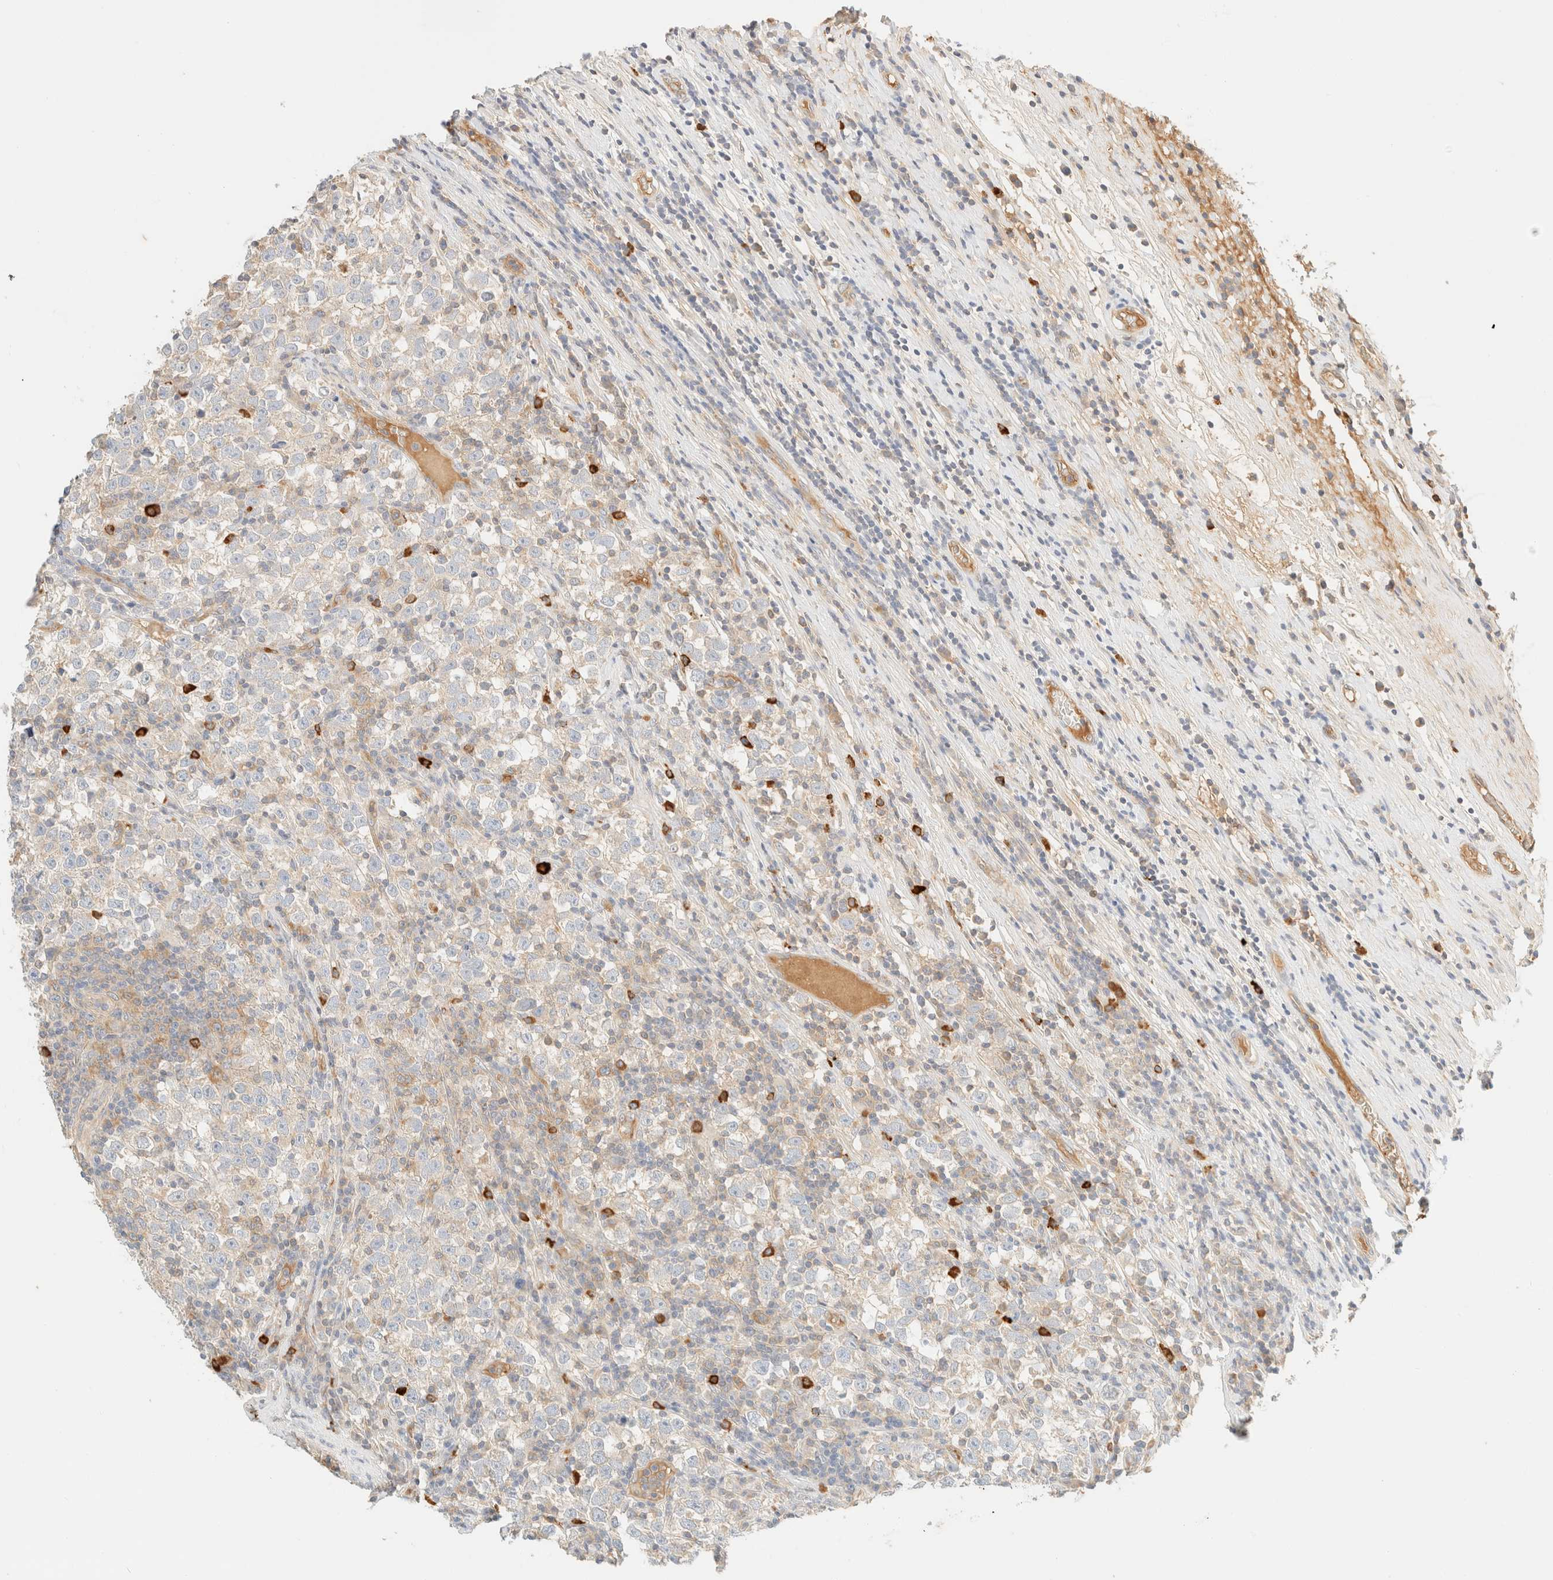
{"staining": {"intensity": "weak", "quantity": "<25%", "location": "cytoplasmic/membranous"}, "tissue": "testis cancer", "cell_type": "Tumor cells", "image_type": "cancer", "snomed": [{"axis": "morphology", "description": "Normal tissue, NOS"}, {"axis": "morphology", "description": "Seminoma, NOS"}, {"axis": "topography", "description": "Testis"}], "caption": "Immunohistochemical staining of seminoma (testis) exhibits no significant expression in tumor cells.", "gene": "FHOD1", "patient": {"sex": "male", "age": 43}}